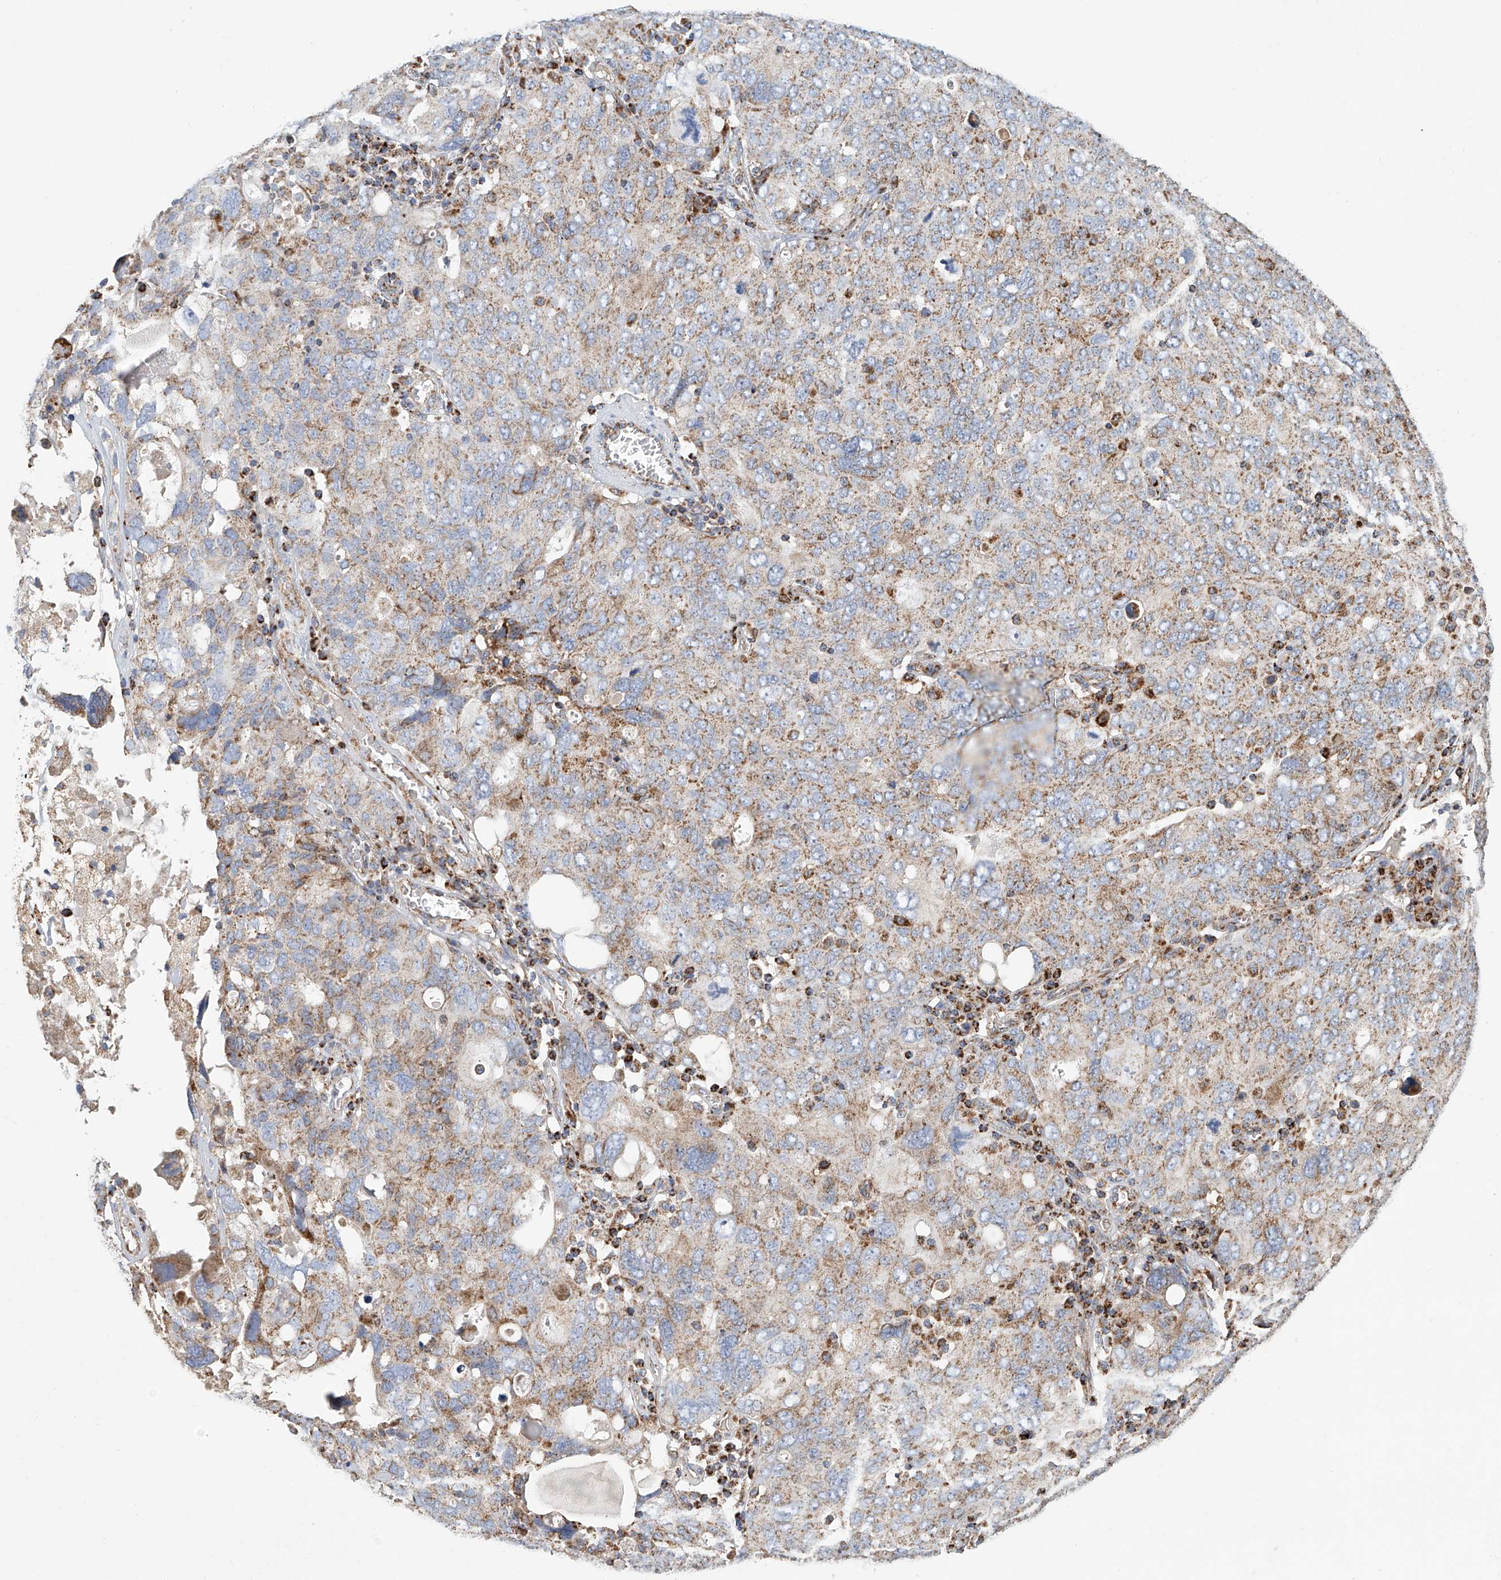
{"staining": {"intensity": "moderate", "quantity": ">75%", "location": "cytoplasmic/membranous"}, "tissue": "ovarian cancer", "cell_type": "Tumor cells", "image_type": "cancer", "snomed": [{"axis": "morphology", "description": "Carcinoma, endometroid"}, {"axis": "topography", "description": "Ovary"}], "caption": "Moderate cytoplasmic/membranous expression for a protein is identified in approximately >75% of tumor cells of ovarian endometroid carcinoma using immunohistochemistry.", "gene": "MCL1", "patient": {"sex": "female", "age": 62}}